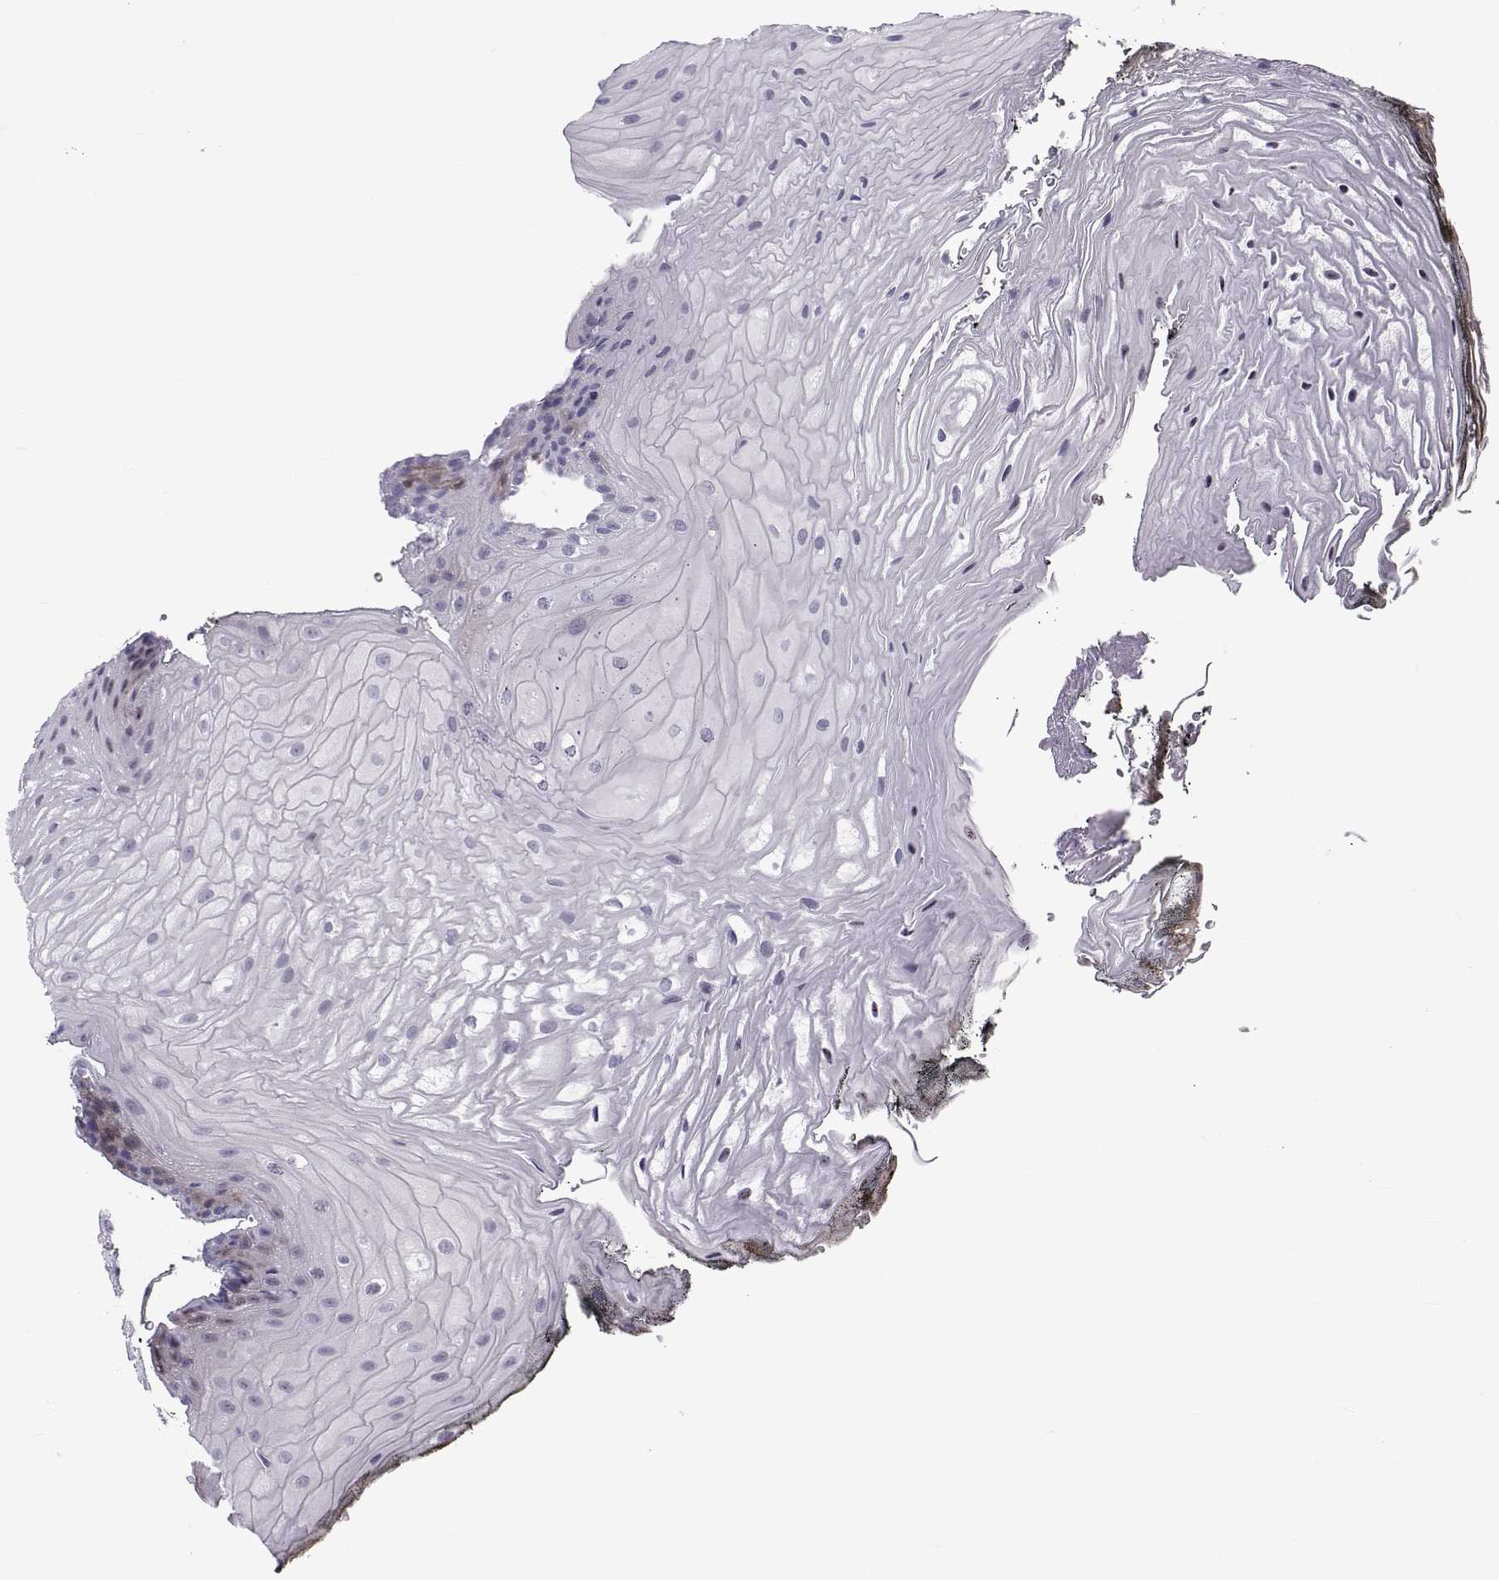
{"staining": {"intensity": "weak", "quantity": "<25%", "location": "cytoplasmic/membranous"}, "tissue": "oral mucosa", "cell_type": "Squamous epithelial cells", "image_type": "normal", "snomed": [{"axis": "morphology", "description": "Normal tissue, NOS"}, {"axis": "morphology", "description": "Squamous cell carcinoma, NOS"}, {"axis": "topography", "description": "Oral tissue"}, {"axis": "topography", "description": "Head-Neck"}], "caption": "This photomicrograph is of normal oral mucosa stained with immunohistochemistry (IHC) to label a protein in brown with the nuclei are counter-stained blue. There is no staining in squamous epithelial cells.", "gene": "TMEM158", "patient": {"sex": "male", "age": 65}}